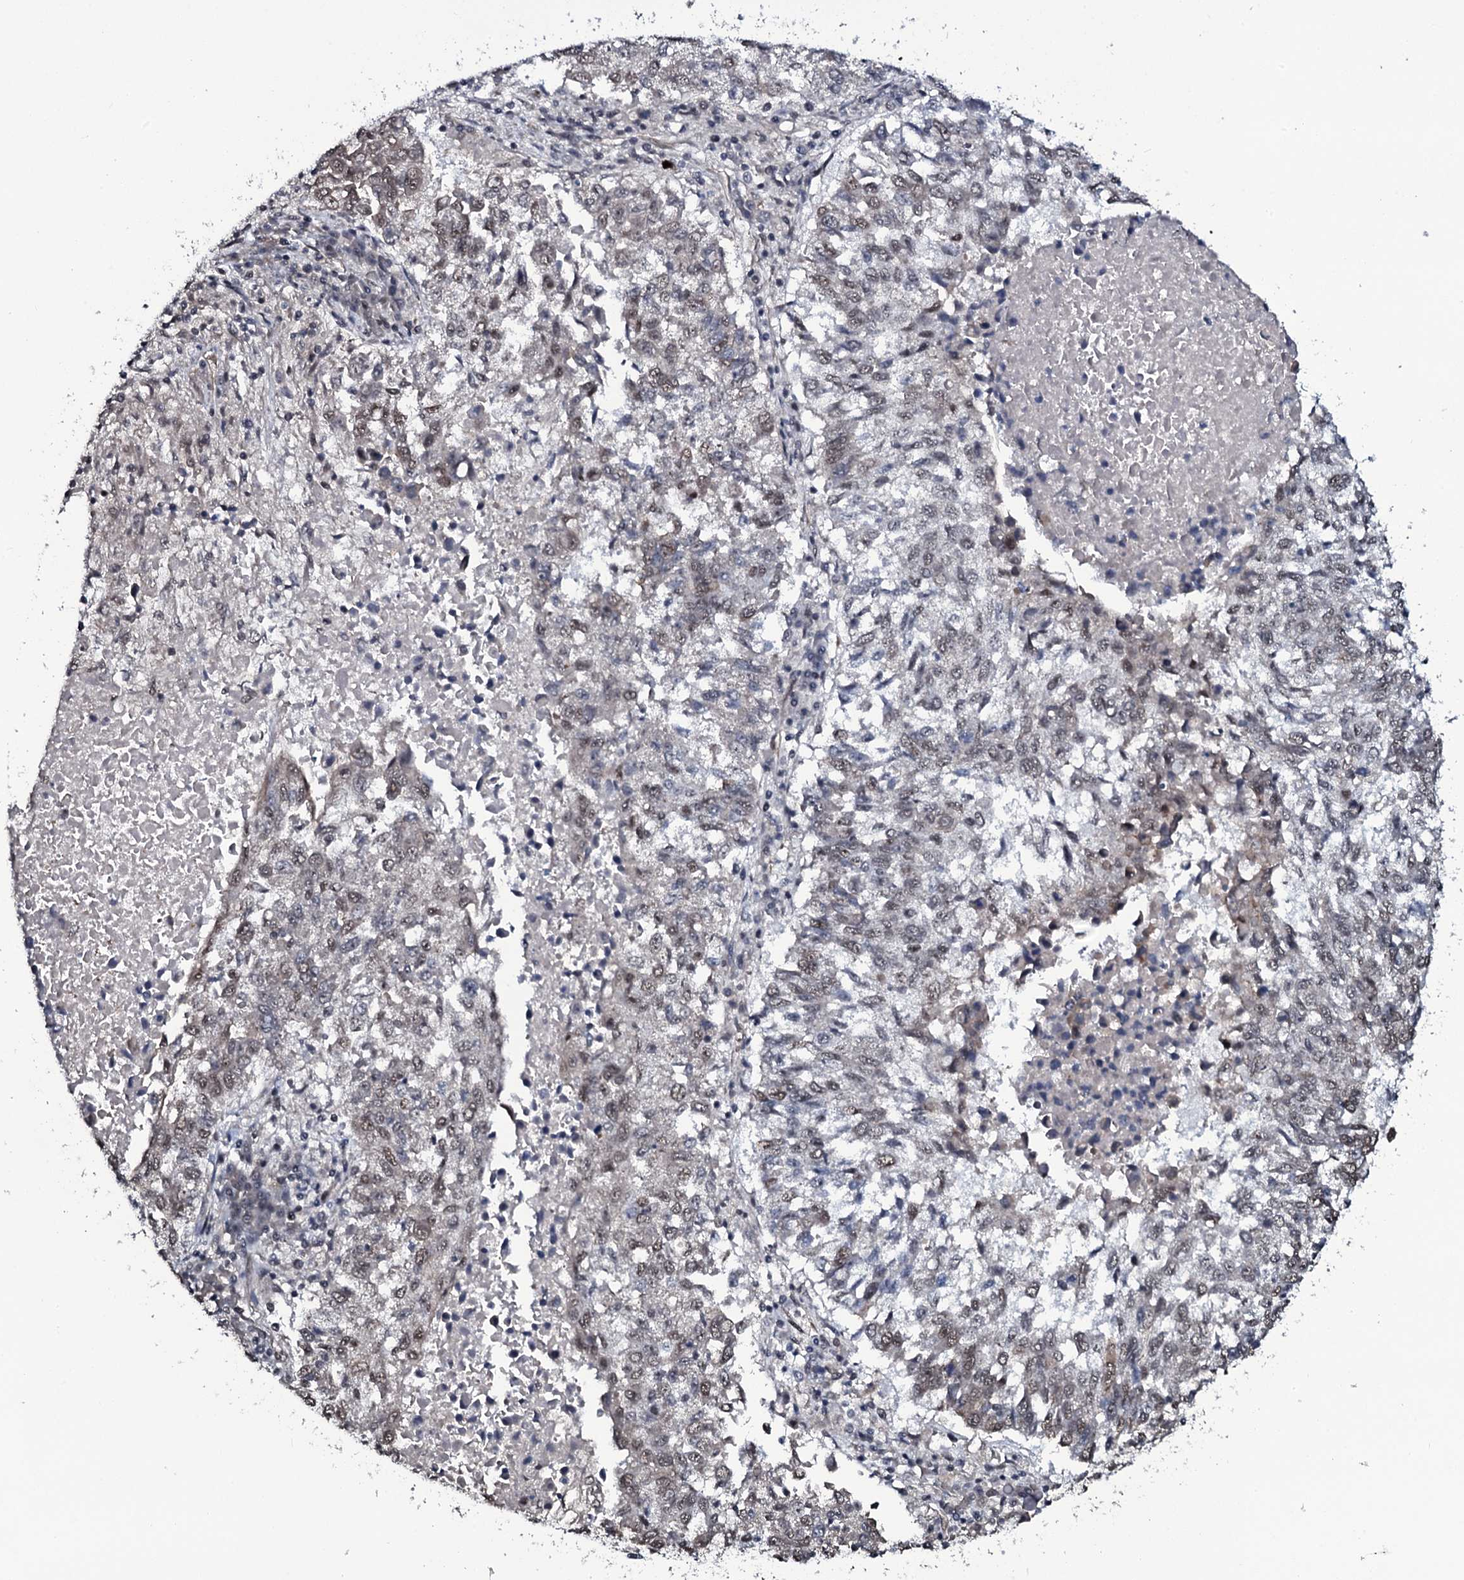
{"staining": {"intensity": "weak", "quantity": "25%-75%", "location": "nuclear"}, "tissue": "lung cancer", "cell_type": "Tumor cells", "image_type": "cancer", "snomed": [{"axis": "morphology", "description": "Squamous cell carcinoma, NOS"}, {"axis": "topography", "description": "Lung"}], "caption": "Immunohistochemical staining of lung cancer (squamous cell carcinoma) displays low levels of weak nuclear protein positivity in approximately 25%-75% of tumor cells.", "gene": "SH2D4B", "patient": {"sex": "male", "age": 73}}